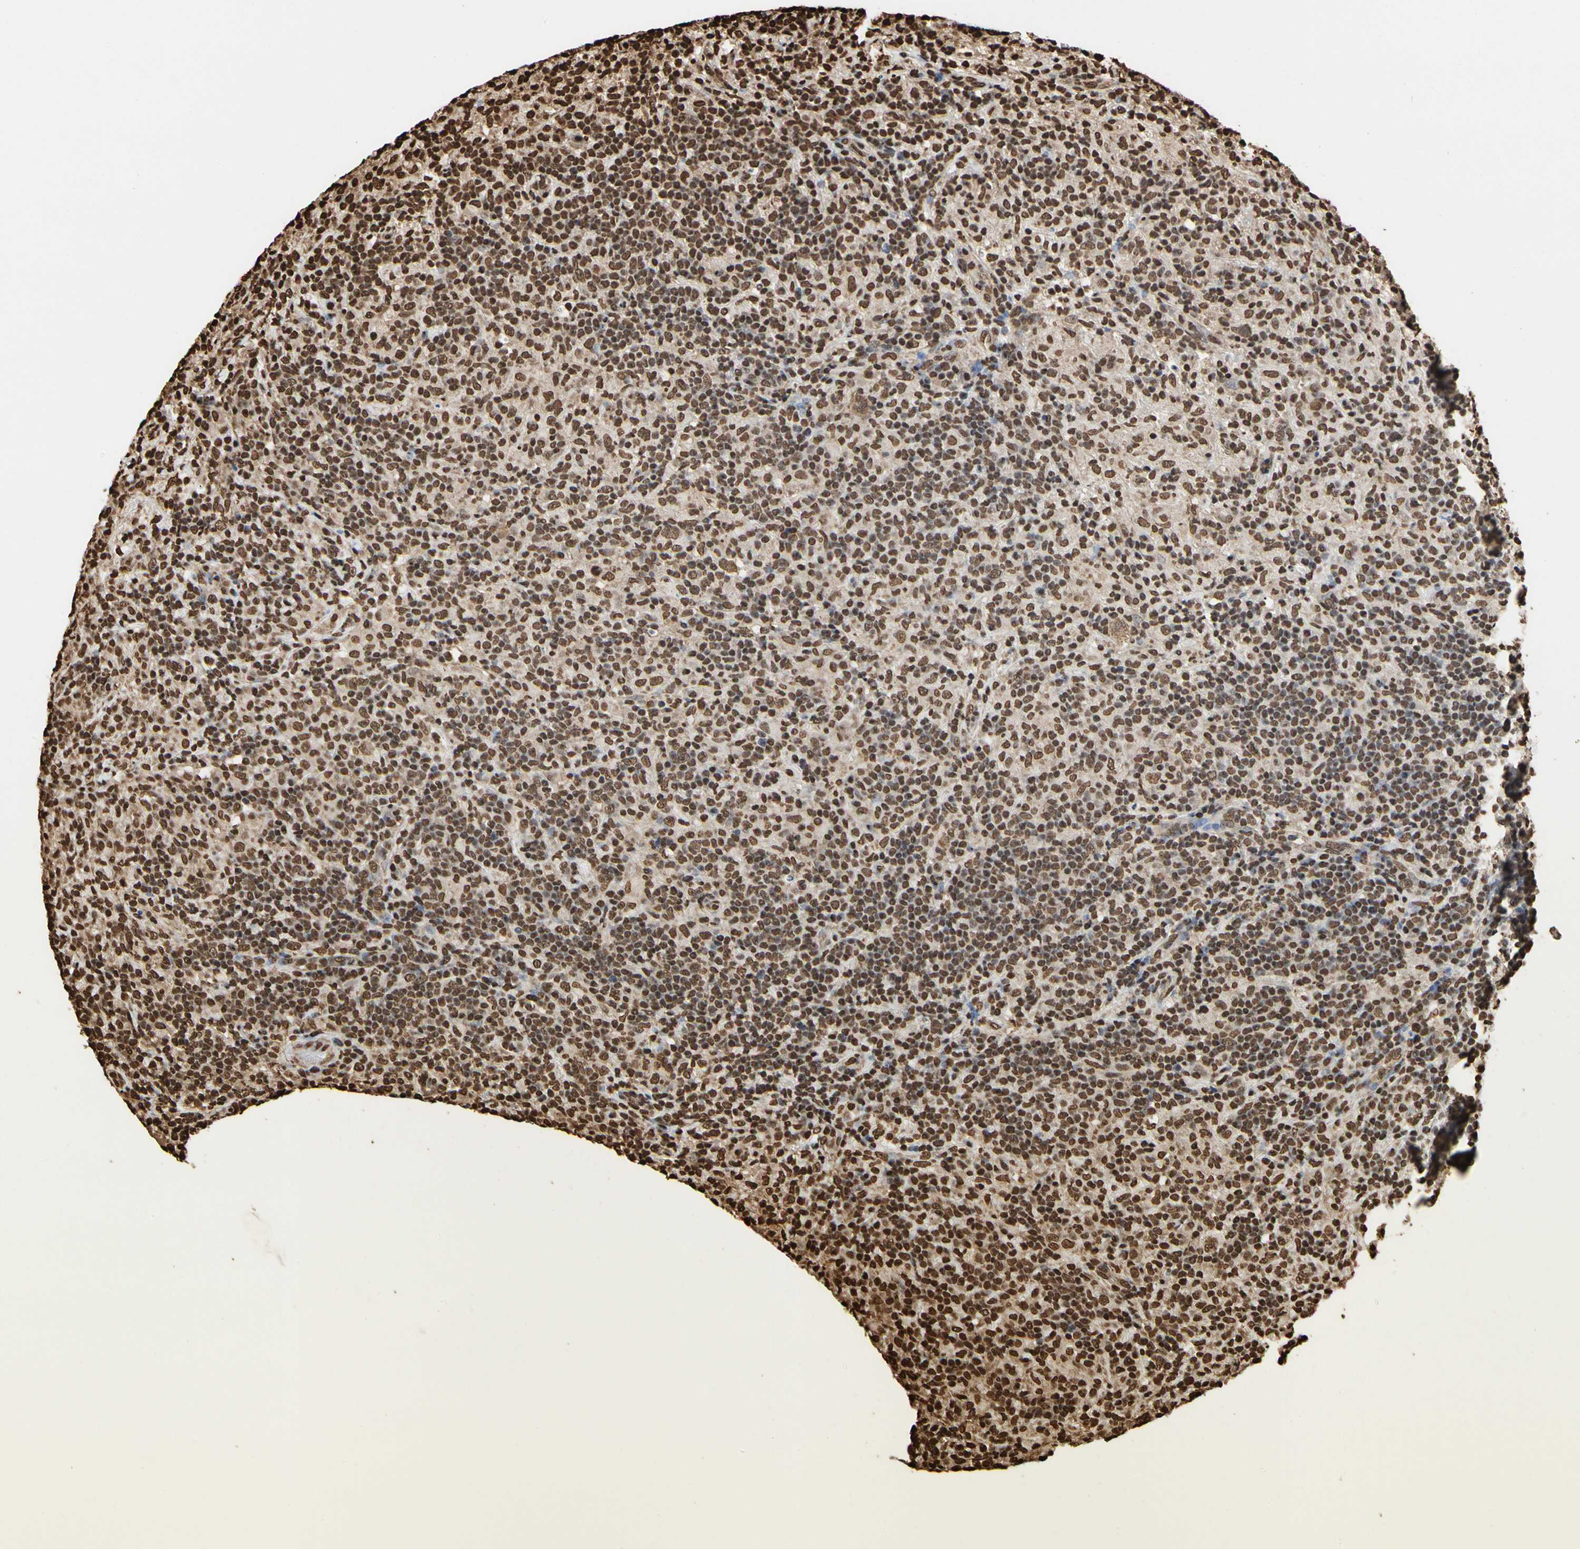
{"staining": {"intensity": "moderate", "quantity": ">75%", "location": "nuclear"}, "tissue": "lymphoma", "cell_type": "Tumor cells", "image_type": "cancer", "snomed": [{"axis": "morphology", "description": "Hodgkin's disease, NOS"}, {"axis": "topography", "description": "Lymph node"}], "caption": "Human lymphoma stained with a protein marker exhibits moderate staining in tumor cells.", "gene": "HNRNPK", "patient": {"sex": "male", "age": 70}}